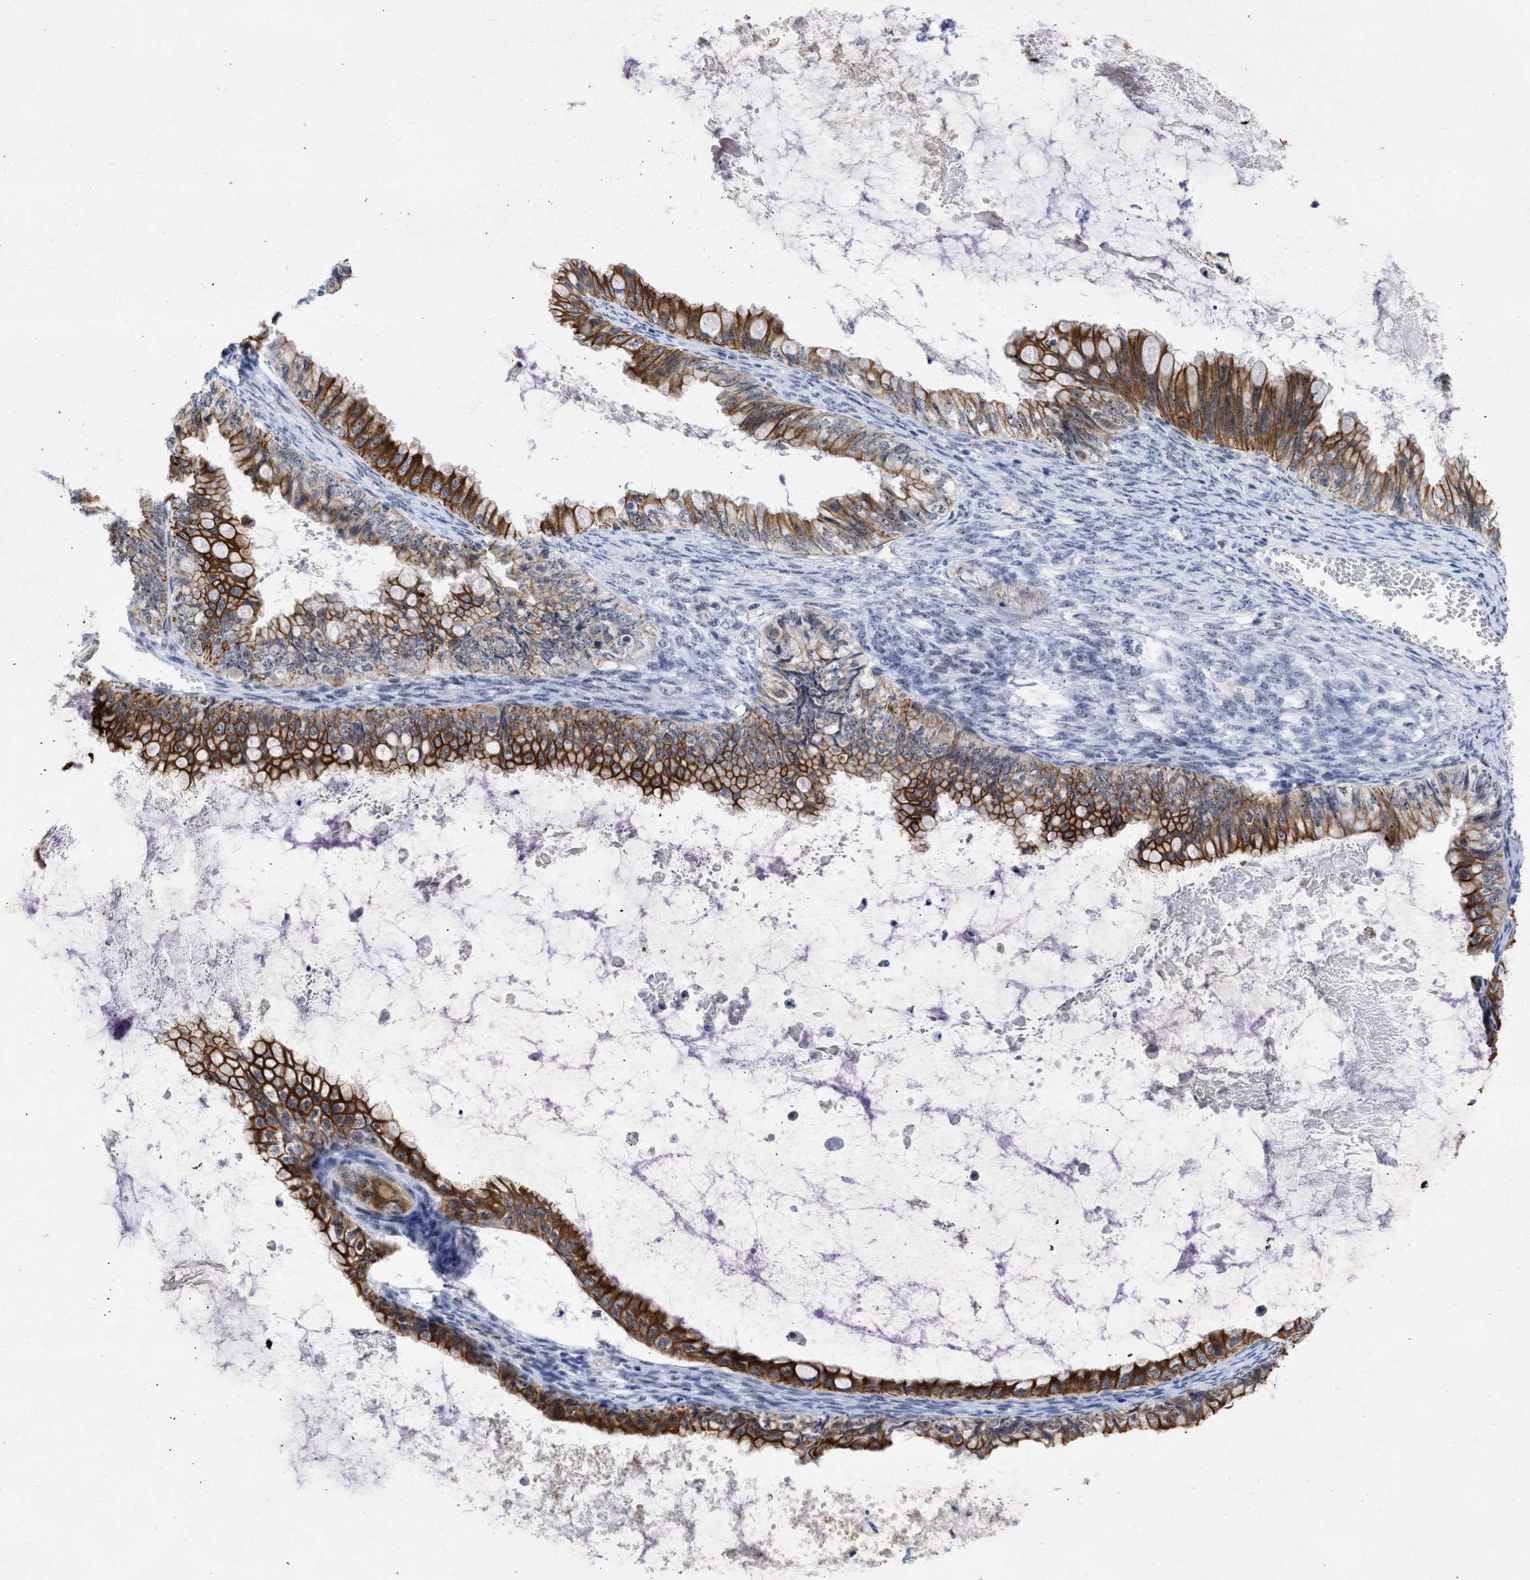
{"staining": {"intensity": "strong", "quantity": ">75%", "location": "cytoplasmic/membranous,nuclear"}, "tissue": "ovarian cancer", "cell_type": "Tumor cells", "image_type": "cancer", "snomed": [{"axis": "morphology", "description": "Cystadenocarcinoma, mucinous, NOS"}, {"axis": "topography", "description": "Ovary"}], "caption": "About >75% of tumor cells in human mucinous cystadenocarcinoma (ovarian) show strong cytoplasmic/membranous and nuclear protein positivity as visualized by brown immunohistochemical staining.", "gene": "DDX41", "patient": {"sex": "female", "age": 80}}